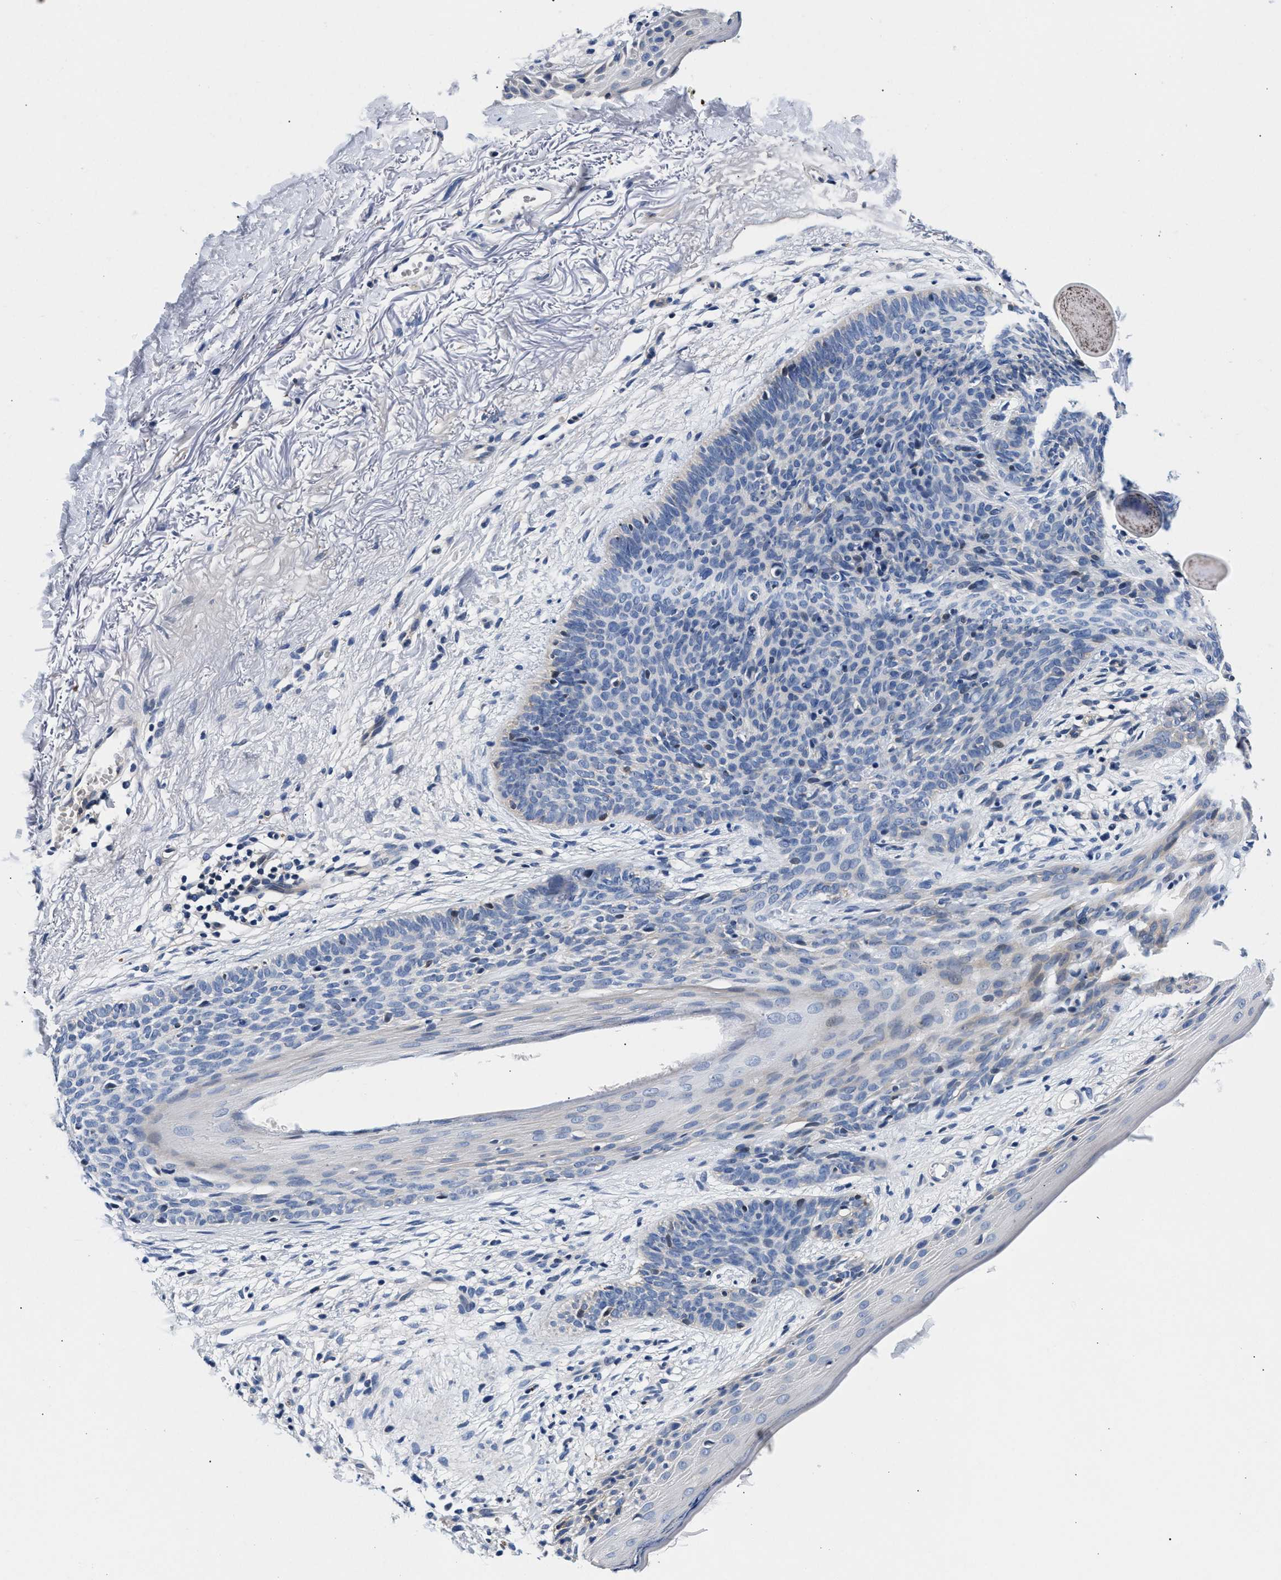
{"staining": {"intensity": "negative", "quantity": "none", "location": "none"}, "tissue": "skin cancer", "cell_type": "Tumor cells", "image_type": "cancer", "snomed": [{"axis": "morphology", "description": "Basal cell carcinoma"}, {"axis": "topography", "description": "Skin"}], "caption": "High power microscopy photomicrograph of an immunohistochemistry (IHC) photomicrograph of basal cell carcinoma (skin), revealing no significant staining in tumor cells. (Stains: DAB (3,3'-diaminobenzidine) IHC with hematoxylin counter stain, Microscopy: brightfield microscopy at high magnification).", "gene": "P2RY4", "patient": {"sex": "female", "age": 70}}